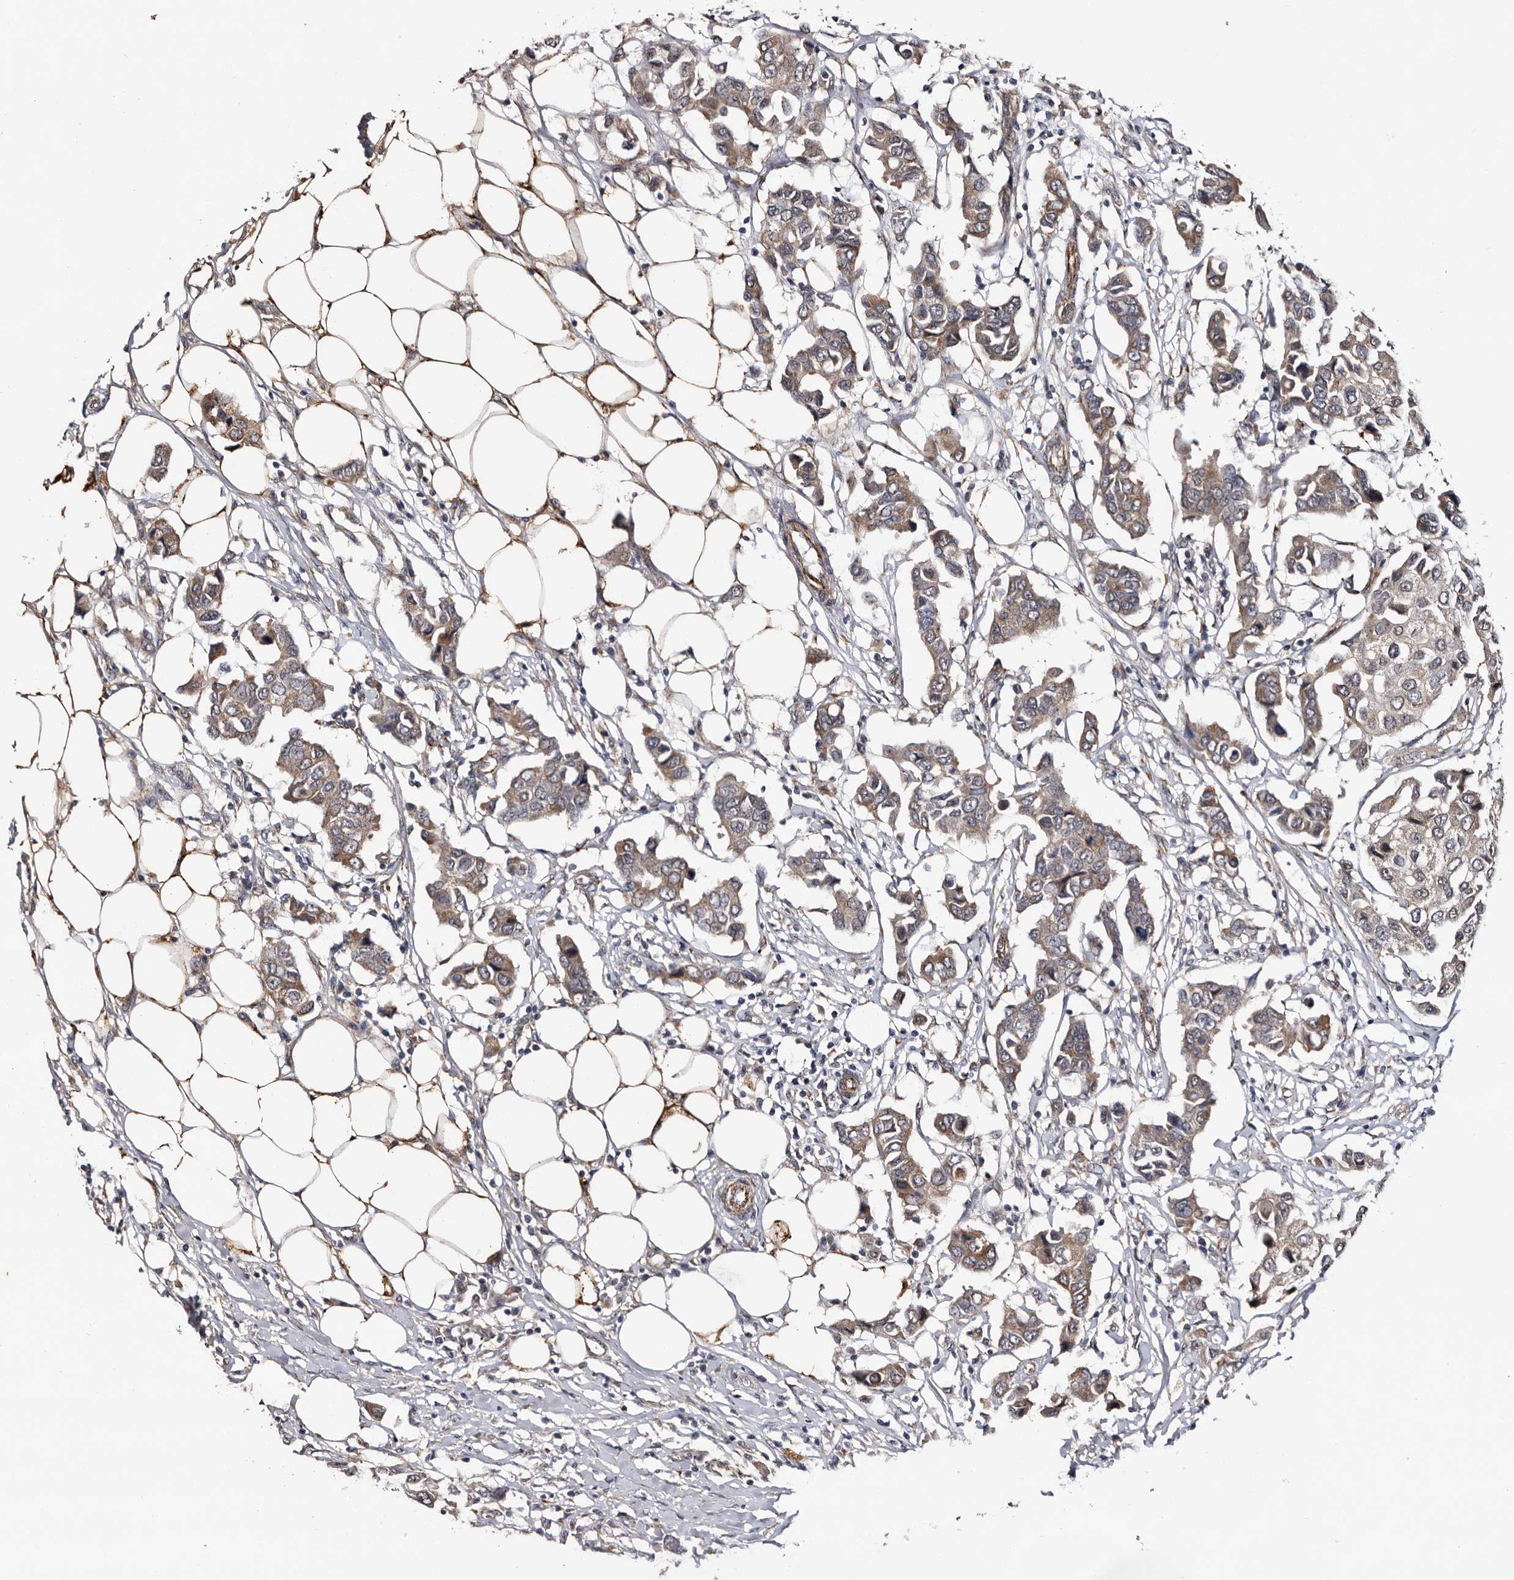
{"staining": {"intensity": "weak", "quantity": ">75%", "location": "cytoplasmic/membranous"}, "tissue": "breast cancer", "cell_type": "Tumor cells", "image_type": "cancer", "snomed": [{"axis": "morphology", "description": "Duct carcinoma"}, {"axis": "topography", "description": "Breast"}], "caption": "Breast cancer tissue displays weak cytoplasmic/membranous positivity in about >75% of tumor cells, visualized by immunohistochemistry.", "gene": "ARMCX2", "patient": {"sex": "female", "age": 80}}